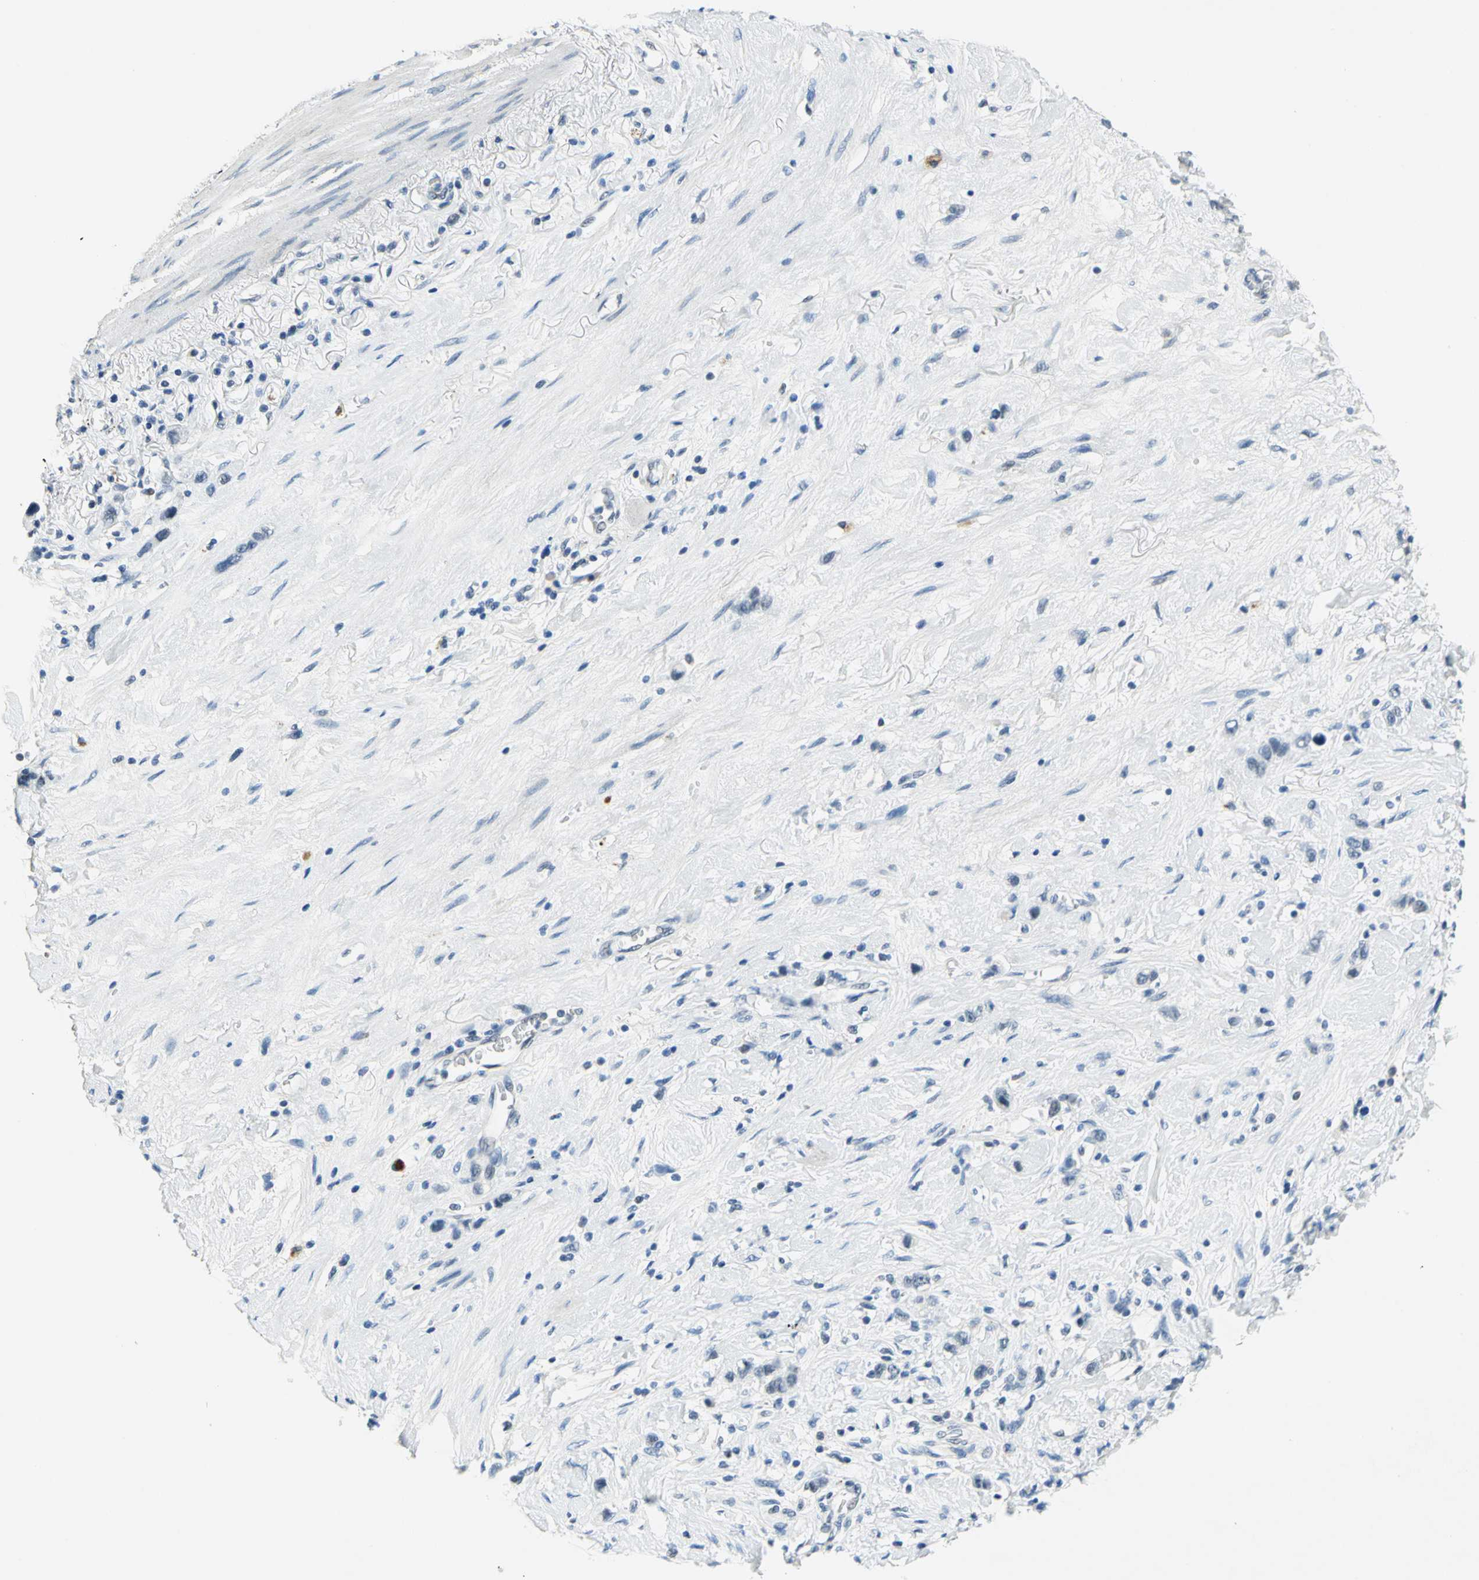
{"staining": {"intensity": "negative", "quantity": "none", "location": "none"}, "tissue": "stomach cancer", "cell_type": "Tumor cells", "image_type": "cancer", "snomed": [{"axis": "morphology", "description": "Normal tissue, NOS"}, {"axis": "morphology", "description": "Adenocarcinoma, NOS"}, {"axis": "morphology", "description": "Adenocarcinoma, High grade"}, {"axis": "topography", "description": "Stomach, upper"}, {"axis": "topography", "description": "Stomach"}], "caption": "This is an immunohistochemistry (IHC) histopathology image of human stomach cancer. There is no positivity in tumor cells.", "gene": "RAD17", "patient": {"sex": "female", "age": 65}}